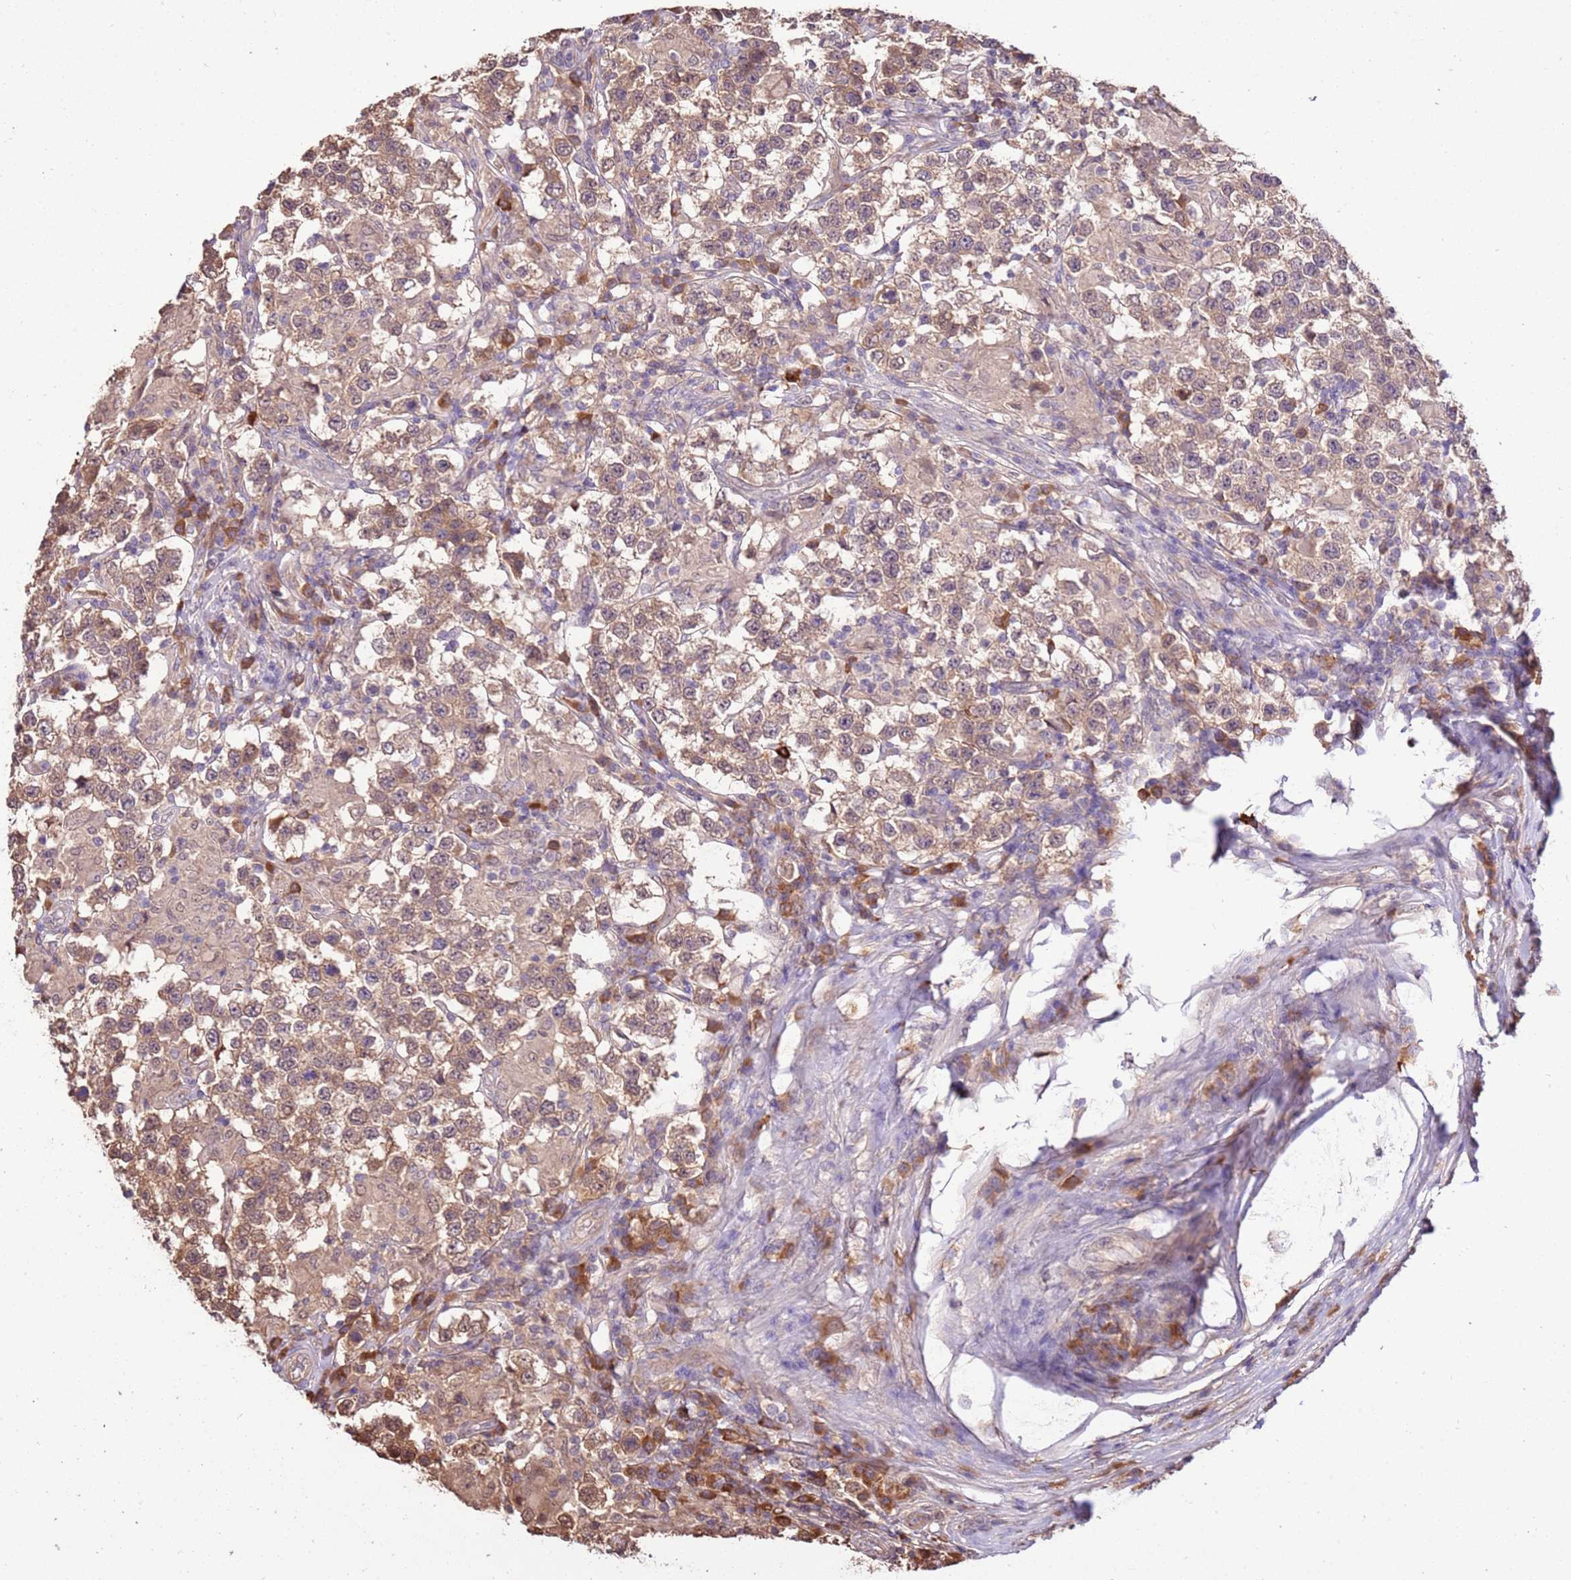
{"staining": {"intensity": "moderate", "quantity": ">75%", "location": "cytoplasmic/membranous"}, "tissue": "testis cancer", "cell_type": "Tumor cells", "image_type": "cancer", "snomed": [{"axis": "morphology", "description": "Seminoma, NOS"}, {"axis": "morphology", "description": "Carcinoma, Embryonal, NOS"}, {"axis": "topography", "description": "Testis"}], "caption": "The histopathology image exhibits staining of testis cancer, revealing moderate cytoplasmic/membranous protein expression (brown color) within tumor cells.", "gene": "BBS5", "patient": {"sex": "male", "age": 41}}